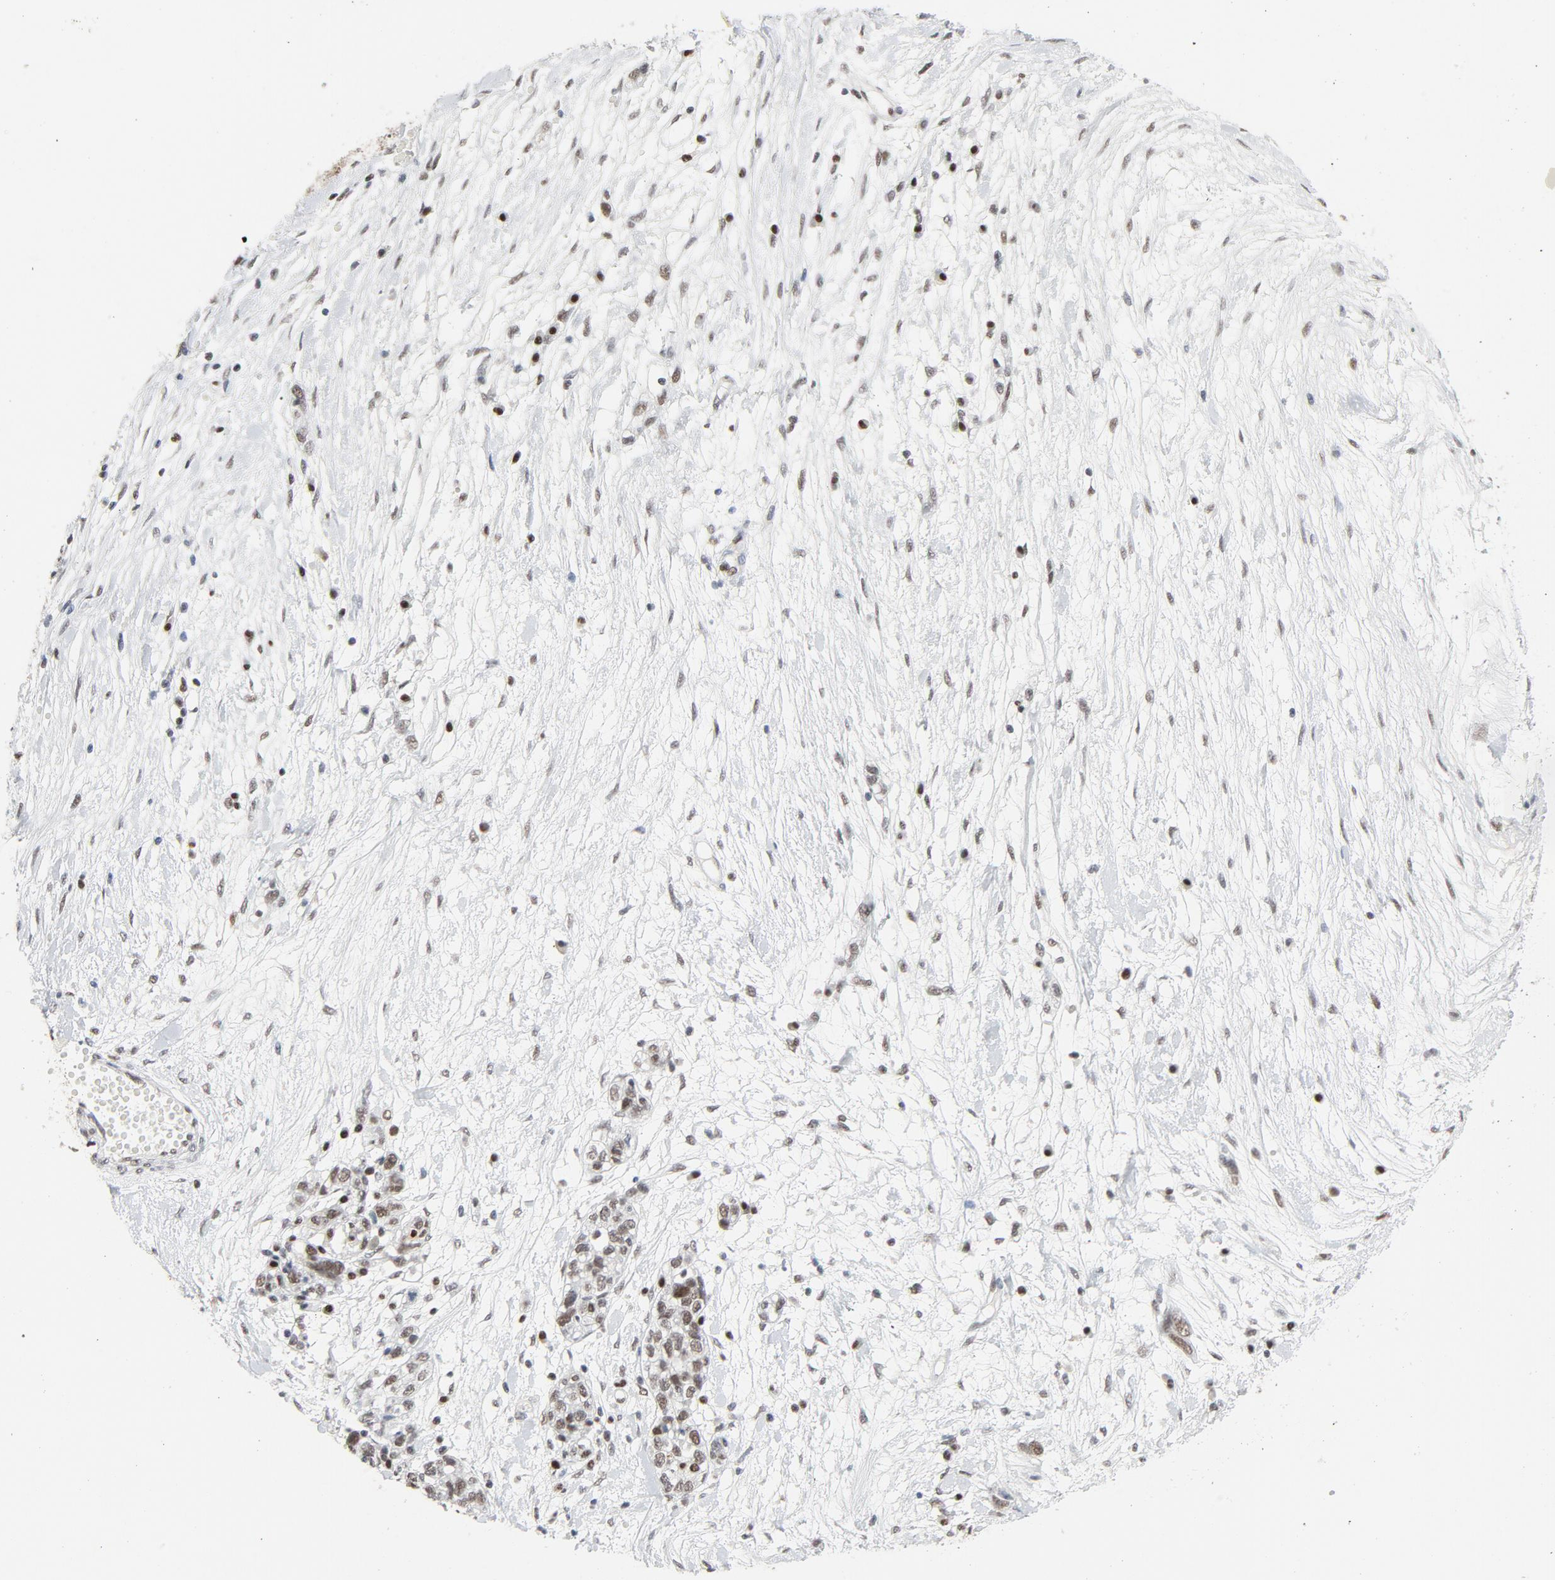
{"staining": {"intensity": "moderate", "quantity": ">75%", "location": "nuclear"}, "tissue": "ovarian cancer", "cell_type": "Tumor cells", "image_type": "cancer", "snomed": [{"axis": "morphology", "description": "Cystadenocarcinoma, serous, NOS"}, {"axis": "topography", "description": "Ovary"}], "caption": "Ovarian cancer stained for a protein reveals moderate nuclear positivity in tumor cells.", "gene": "JMJD6", "patient": {"sex": "female", "age": 71}}